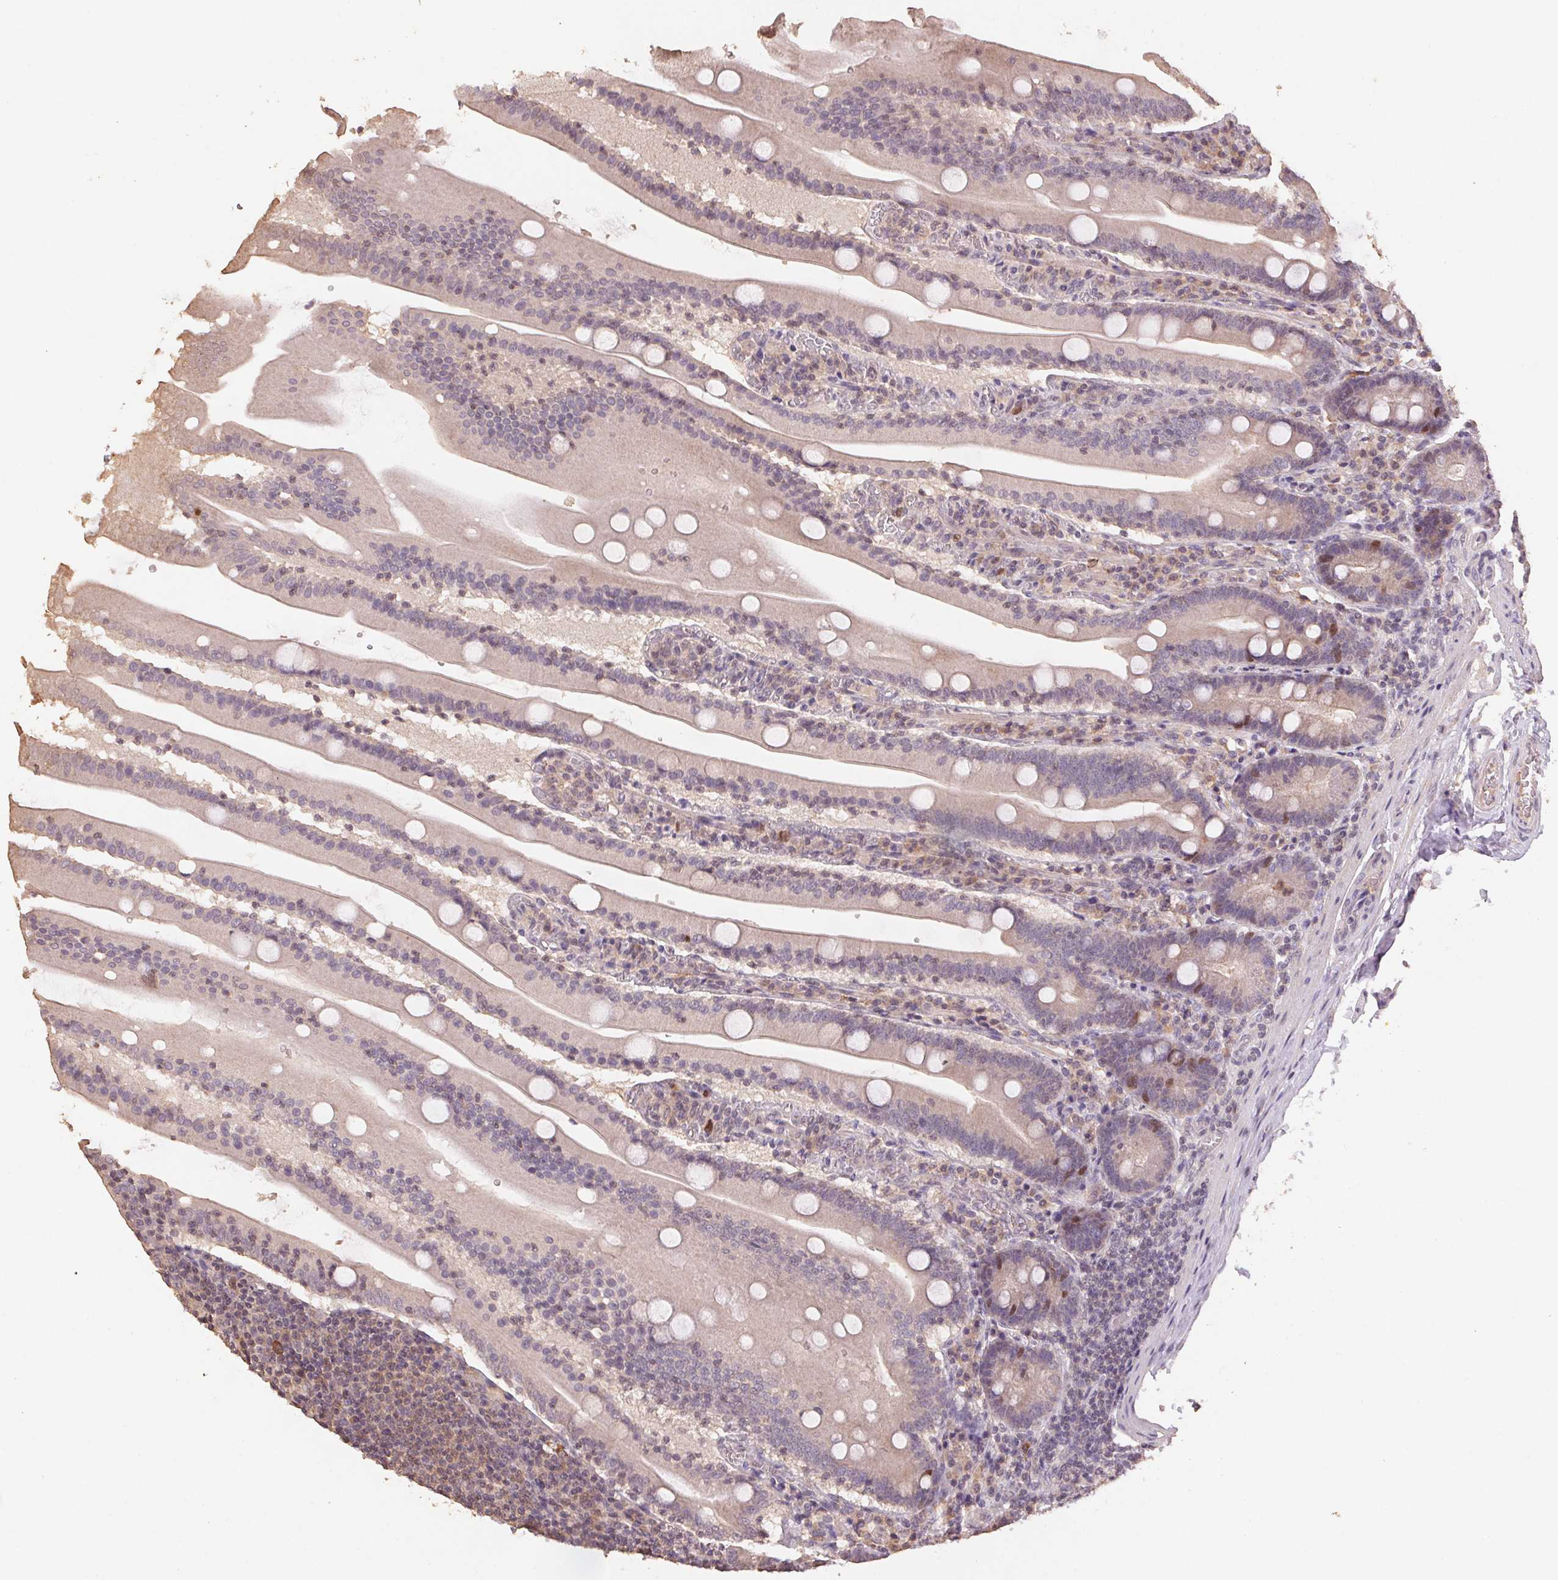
{"staining": {"intensity": "weak", "quantity": "25%-75%", "location": "nuclear"}, "tissue": "small intestine", "cell_type": "Glandular cells", "image_type": "normal", "snomed": [{"axis": "morphology", "description": "Normal tissue, NOS"}, {"axis": "topography", "description": "Small intestine"}], "caption": "Immunohistochemical staining of benign small intestine demonstrates 25%-75% levels of weak nuclear protein staining in about 25%-75% of glandular cells. (Stains: DAB (3,3'-diaminobenzidine) in brown, nuclei in blue, Microscopy: brightfield microscopy at high magnification).", "gene": "CENPF", "patient": {"sex": "male", "age": 37}}